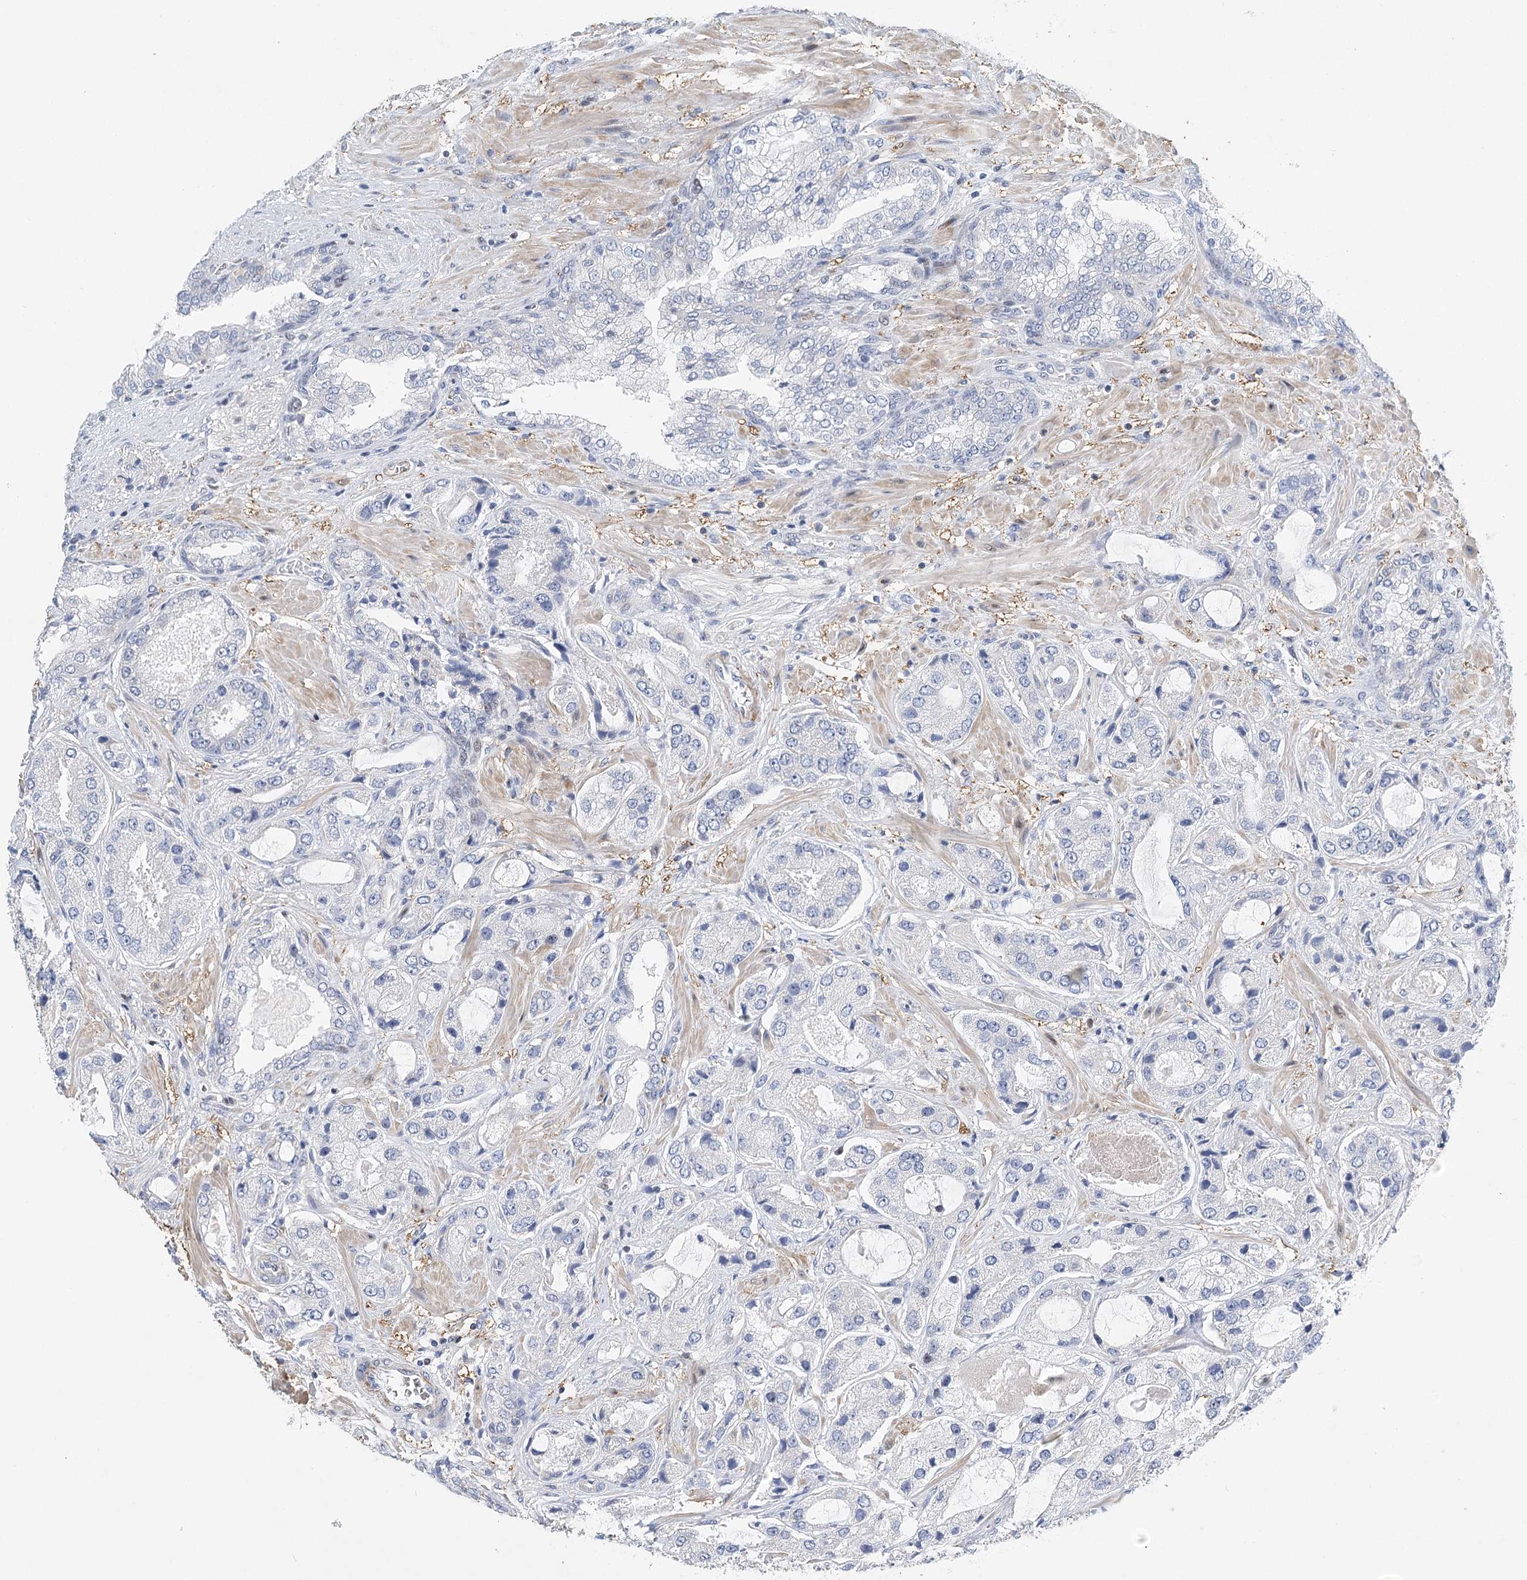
{"staining": {"intensity": "negative", "quantity": "none", "location": "none"}, "tissue": "prostate cancer", "cell_type": "Tumor cells", "image_type": "cancer", "snomed": [{"axis": "morphology", "description": "Normal tissue, NOS"}, {"axis": "morphology", "description": "Adenocarcinoma, High grade"}, {"axis": "topography", "description": "Prostate"}, {"axis": "topography", "description": "Peripheral nerve tissue"}], "caption": "Micrograph shows no protein staining in tumor cells of high-grade adenocarcinoma (prostate) tissue.", "gene": "CAMTA1", "patient": {"sex": "male", "age": 59}}